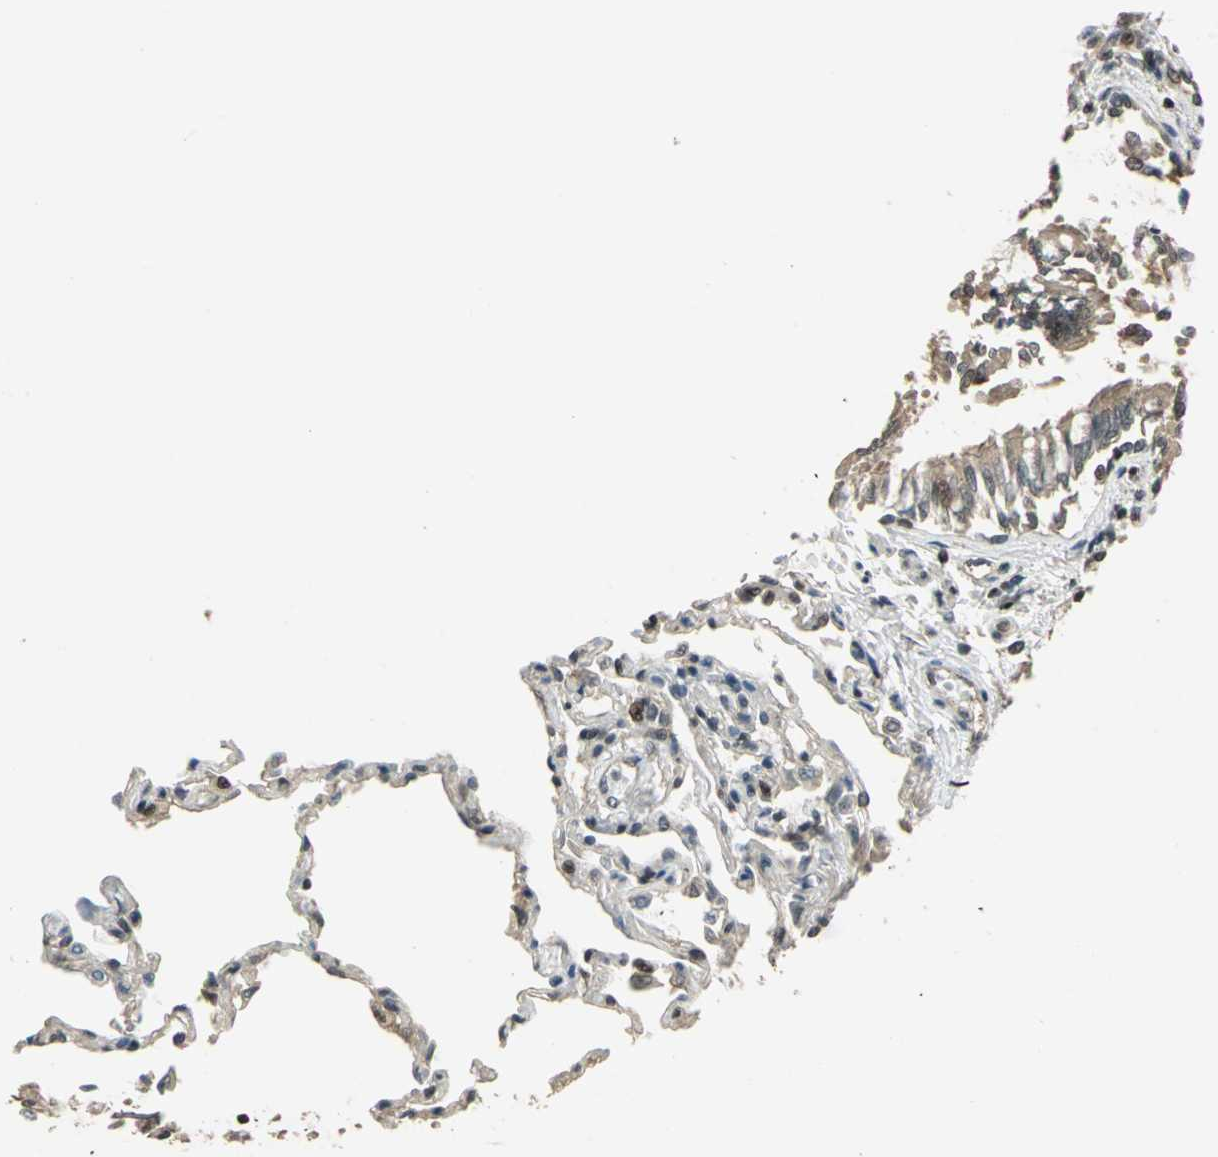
{"staining": {"intensity": "strong", "quantity": ">75%", "location": "cytoplasmic/membranous,nuclear"}, "tissue": "bronchus", "cell_type": "Respiratory epithelial cells", "image_type": "normal", "snomed": [{"axis": "morphology", "description": "Normal tissue, NOS"}, {"axis": "topography", "description": "Lung"}], "caption": "The immunohistochemical stain labels strong cytoplasmic/membranous,nuclear staining in respiratory epithelial cells of normal bronchus.", "gene": "PSMC3", "patient": {"sex": "male", "age": 64}}